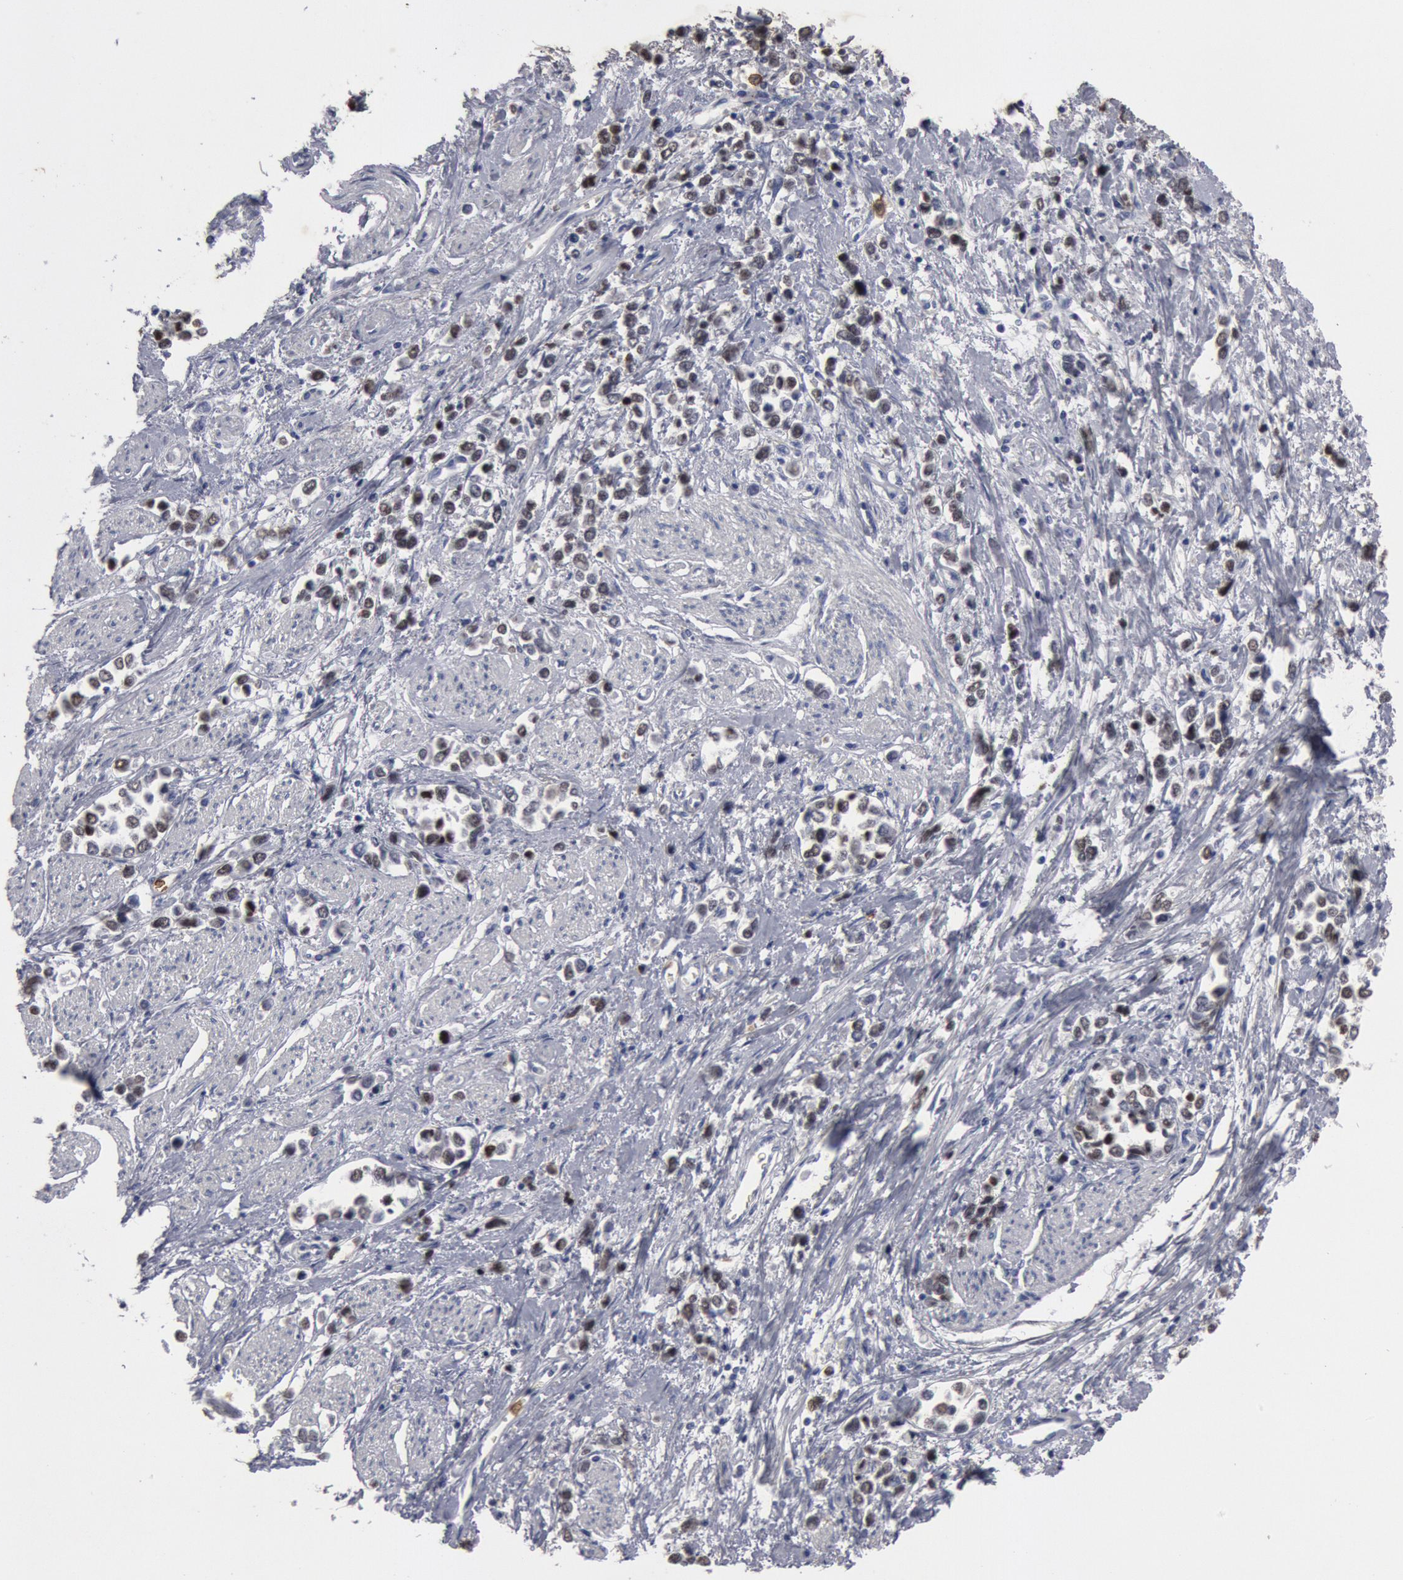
{"staining": {"intensity": "moderate", "quantity": "25%-75%", "location": "nuclear"}, "tissue": "stomach cancer", "cell_type": "Tumor cells", "image_type": "cancer", "snomed": [{"axis": "morphology", "description": "Adenocarcinoma, NOS"}, {"axis": "topography", "description": "Stomach, upper"}], "caption": "Stomach cancer (adenocarcinoma) stained with a brown dye reveals moderate nuclear positive staining in approximately 25%-75% of tumor cells.", "gene": "FOXA2", "patient": {"sex": "male", "age": 76}}